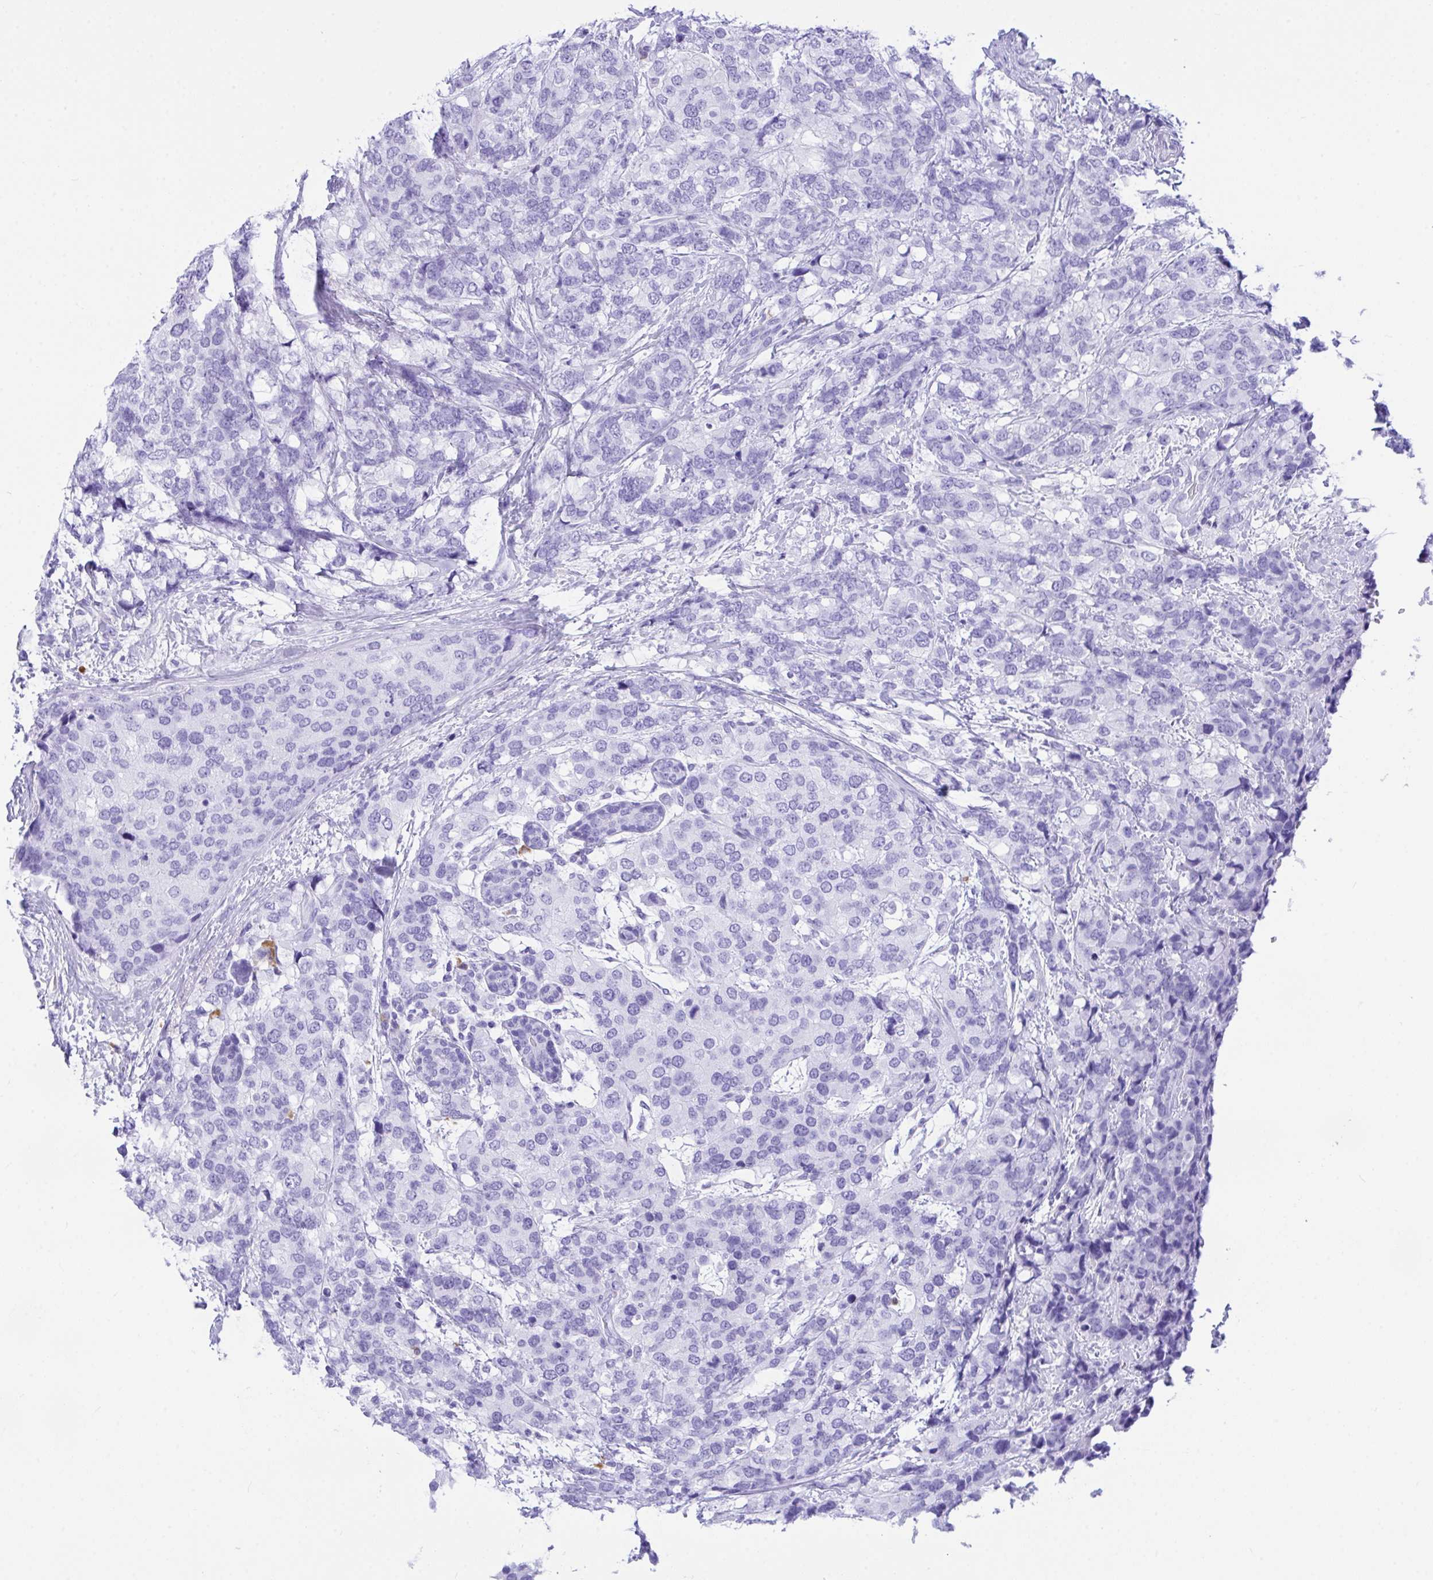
{"staining": {"intensity": "negative", "quantity": "none", "location": "none"}, "tissue": "breast cancer", "cell_type": "Tumor cells", "image_type": "cancer", "snomed": [{"axis": "morphology", "description": "Lobular carcinoma"}, {"axis": "topography", "description": "Breast"}], "caption": "The immunohistochemistry photomicrograph has no significant expression in tumor cells of lobular carcinoma (breast) tissue.", "gene": "BEST4", "patient": {"sex": "female", "age": 59}}